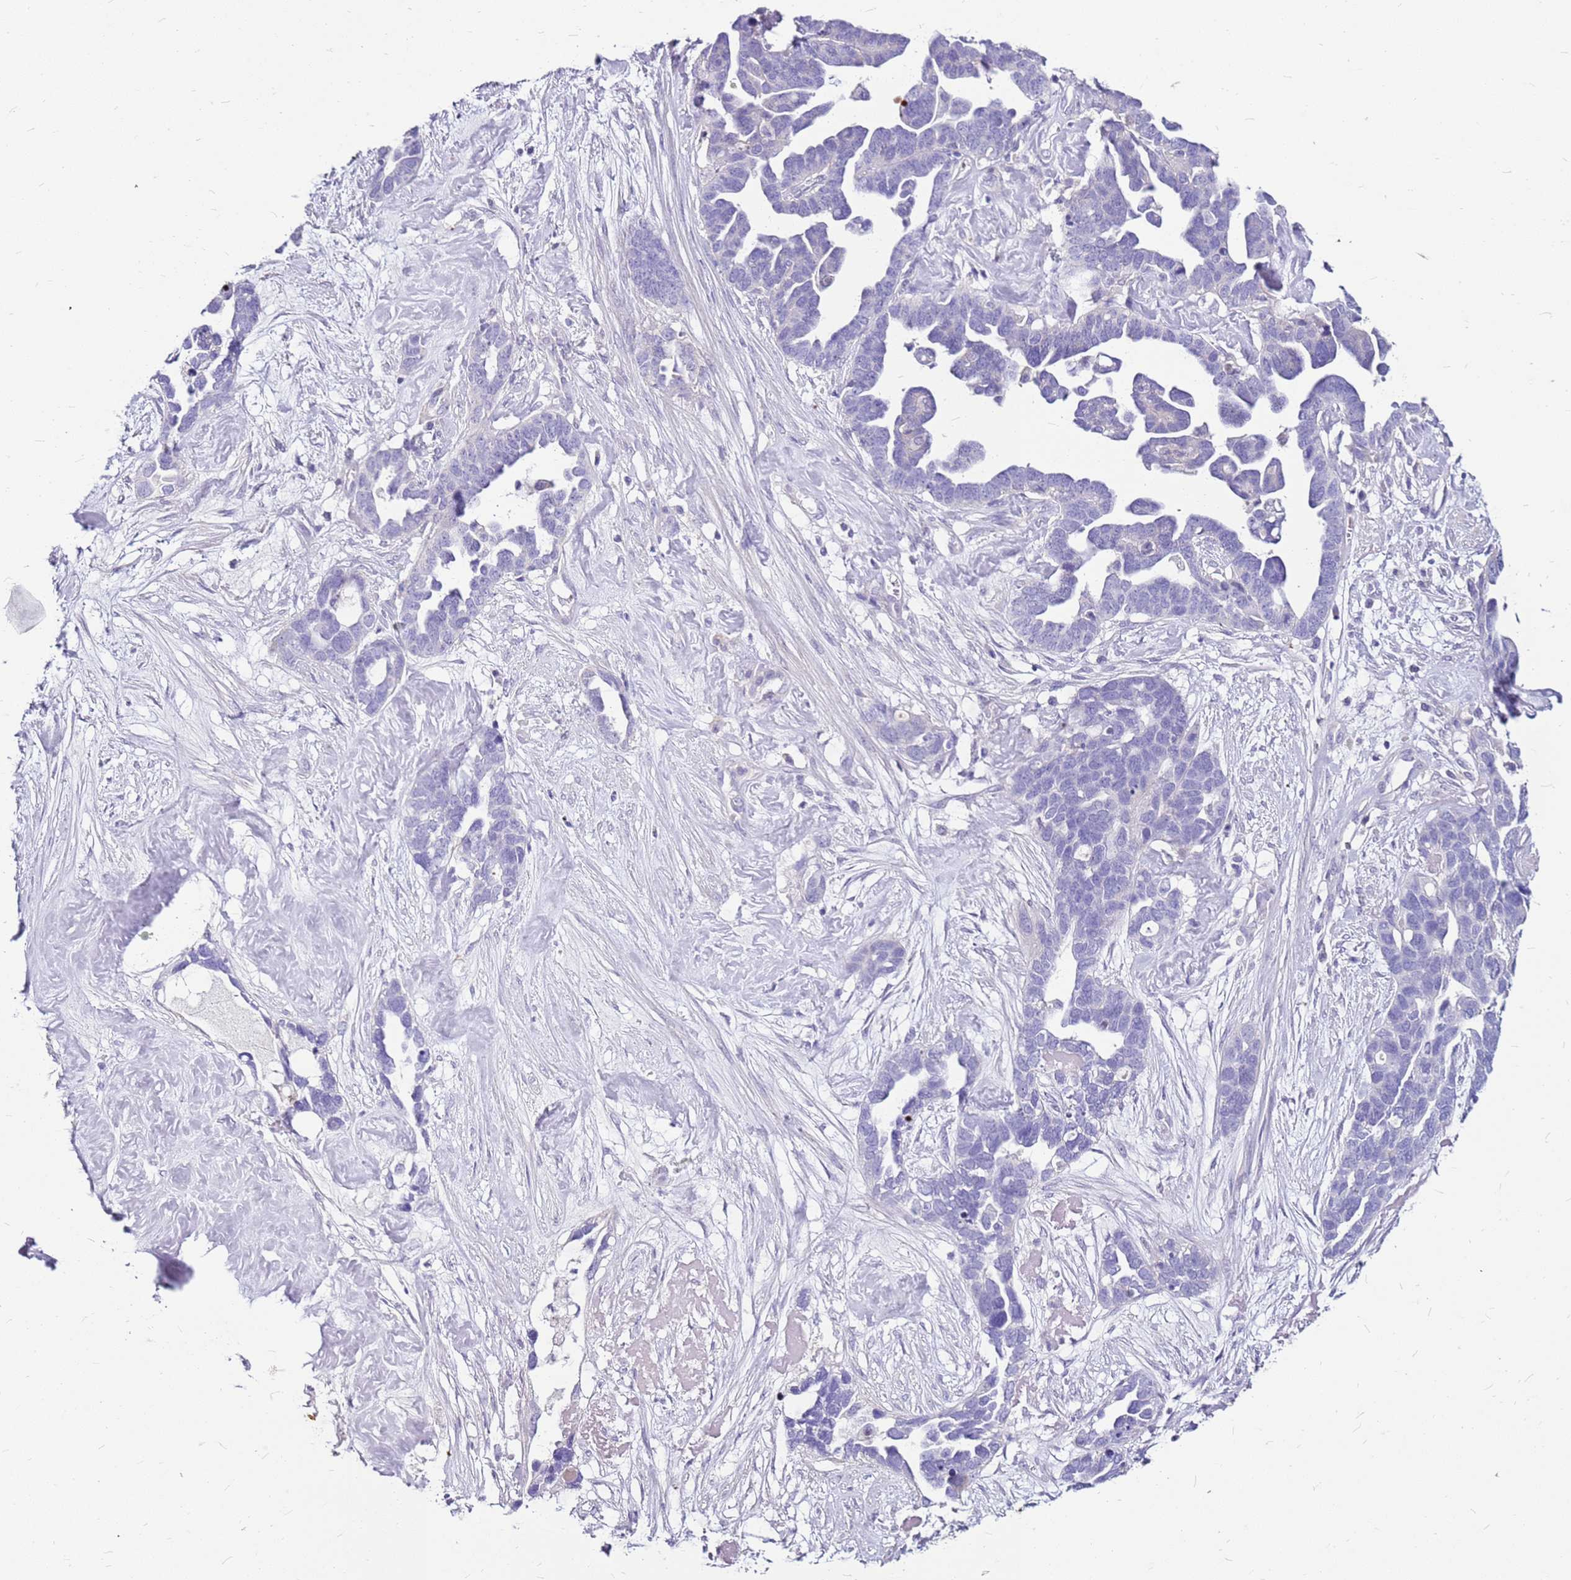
{"staining": {"intensity": "negative", "quantity": "none", "location": "none"}, "tissue": "ovarian cancer", "cell_type": "Tumor cells", "image_type": "cancer", "snomed": [{"axis": "morphology", "description": "Cystadenocarcinoma, serous, NOS"}, {"axis": "topography", "description": "Ovary"}], "caption": "Serous cystadenocarcinoma (ovarian) was stained to show a protein in brown. There is no significant staining in tumor cells.", "gene": "DCDC2B", "patient": {"sex": "female", "age": 54}}